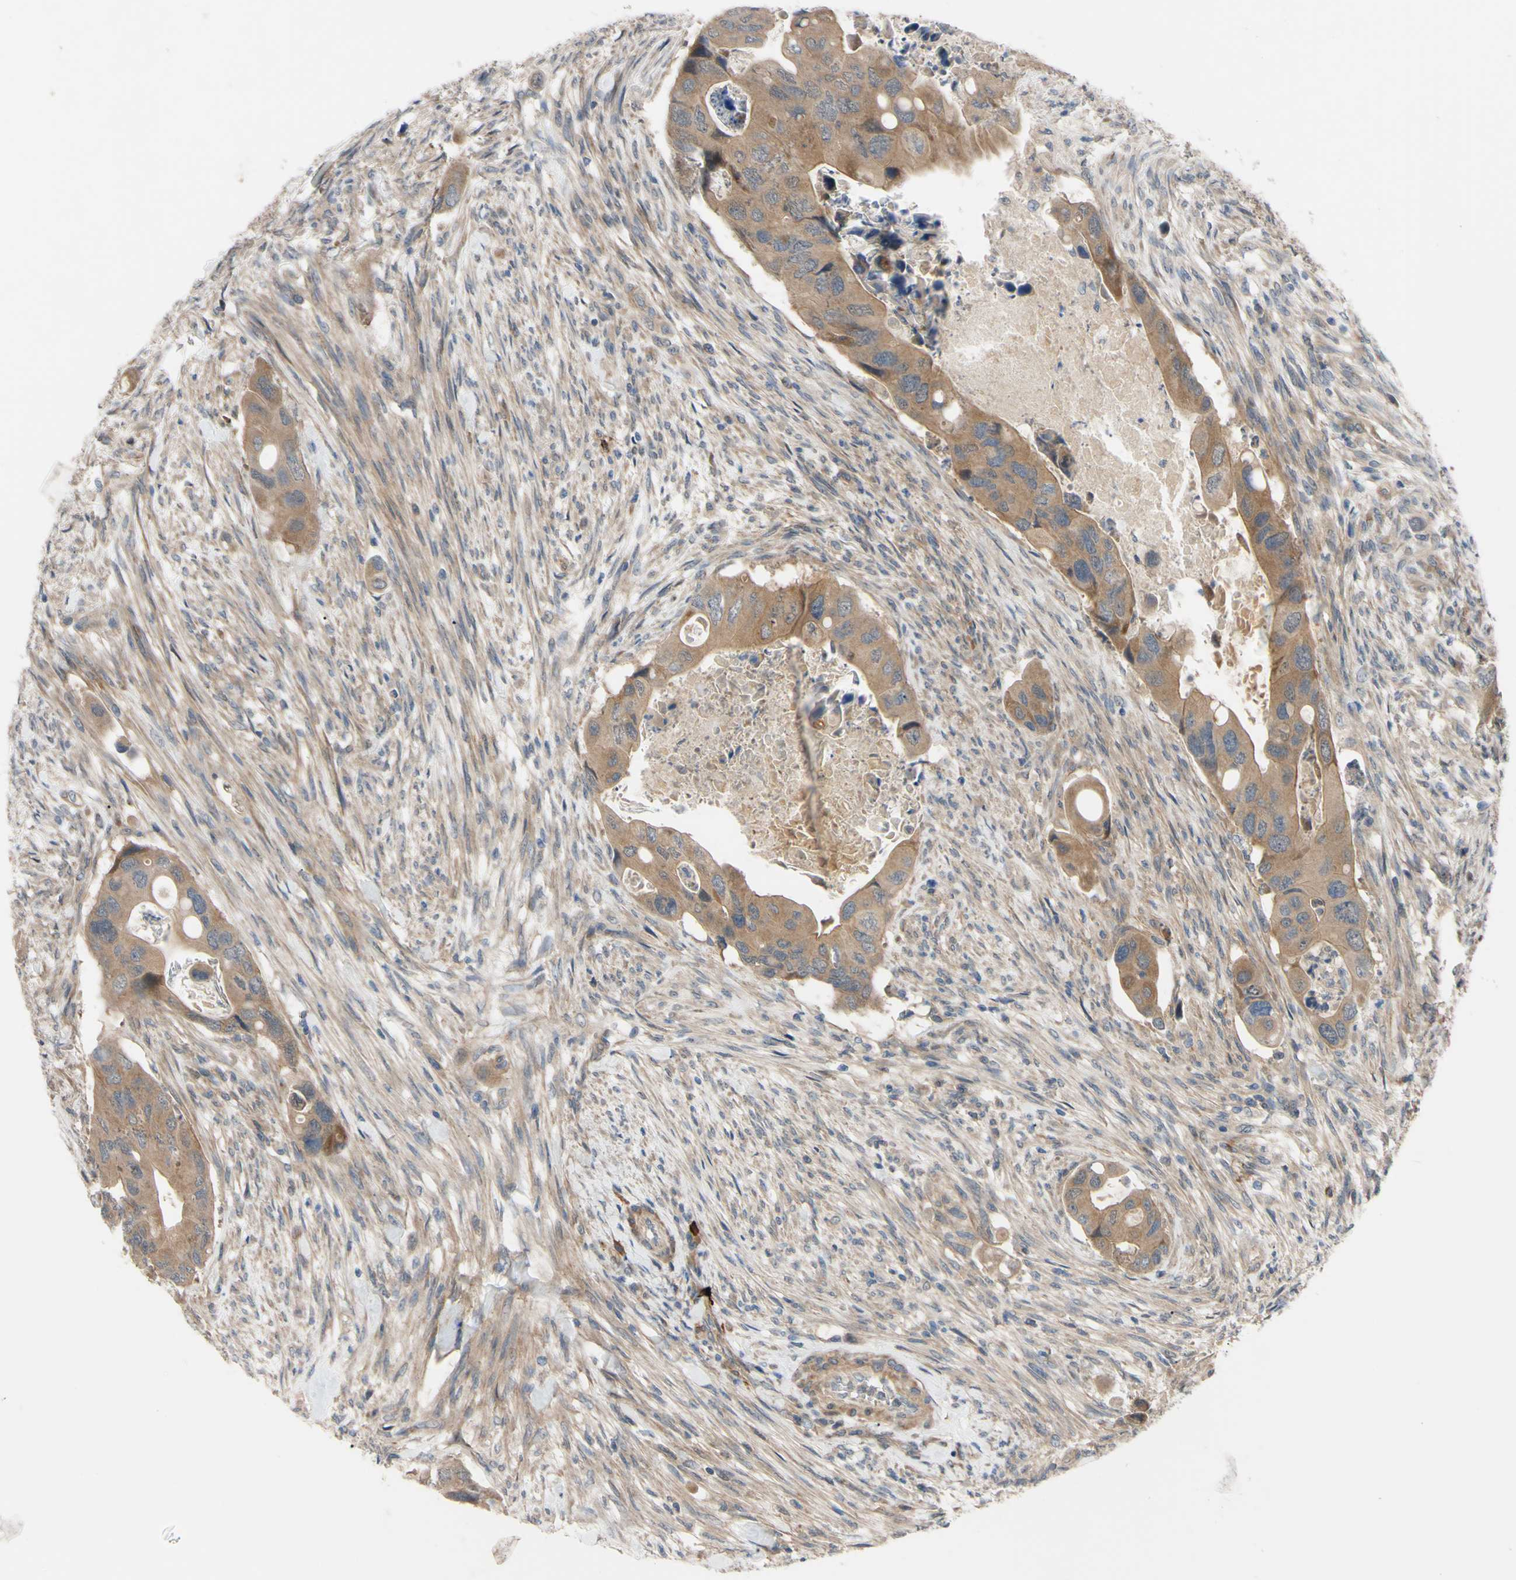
{"staining": {"intensity": "moderate", "quantity": ">75%", "location": "cytoplasmic/membranous"}, "tissue": "colorectal cancer", "cell_type": "Tumor cells", "image_type": "cancer", "snomed": [{"axis": "morphology", "description": "Adenocarcinoma, NOS"}, {"axis": "topography", "description": "Rectum"}], "caption": "Immunohistochemistry photomicrograph of human adenocarcinoma (colorectal) stained for a protein (brown), which displays medium levels of moderate cytoplasmic/membranous staining in about >75% of tumor cells.", "gene": "SVIL", "patient": {"sex": "female", "age": 57}}